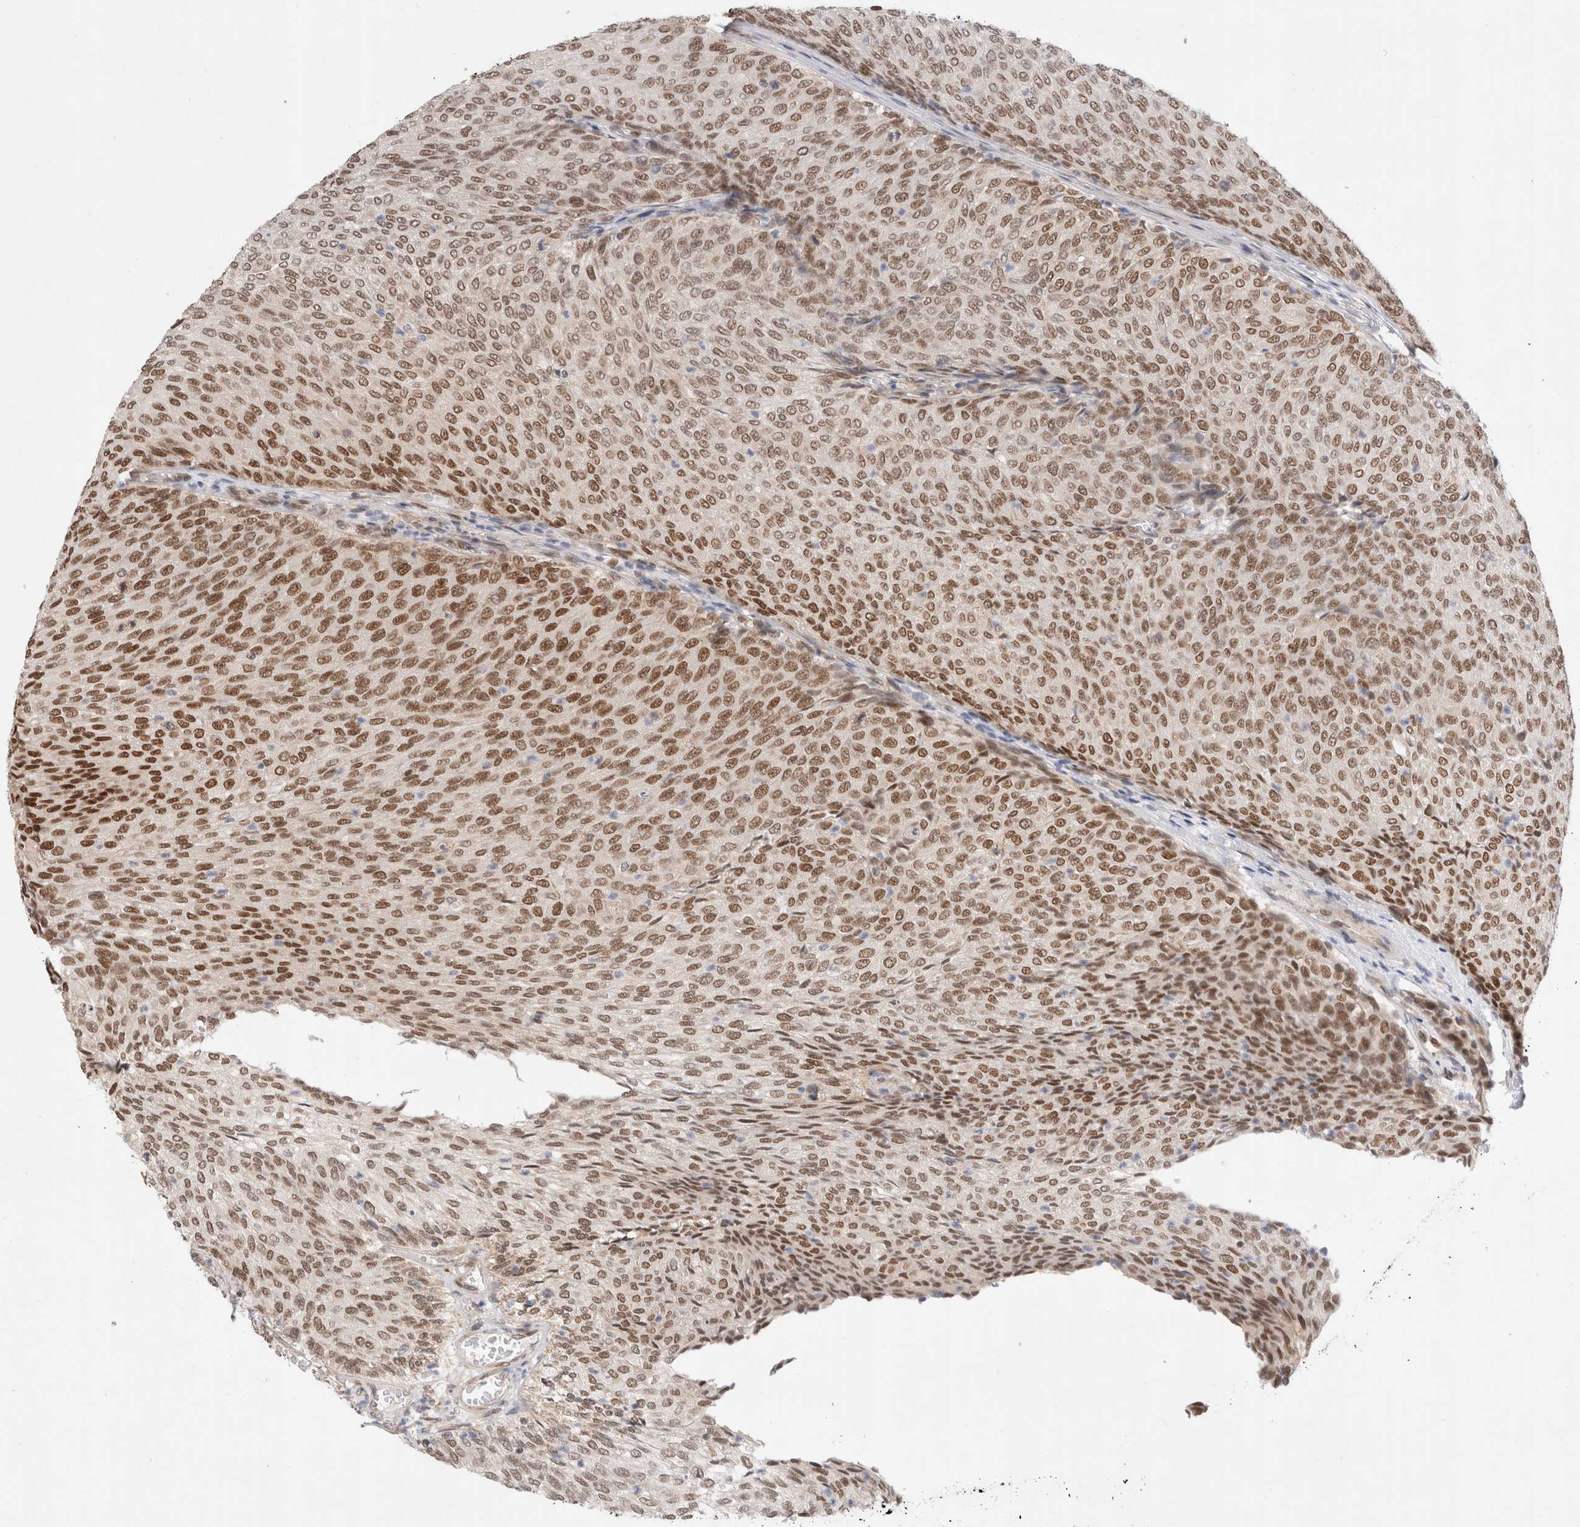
{"staining": {"intensity": "moderate", "quantity": ">75%", "location": "nuclear"}, "tissue": "urothelial cancer", "cell_type": "Tumor cells", "image_type": "cancer", "snomed": [{"axis": "morphology", "description": "Urothelial carcinoma, Low grade"}, {"axis": "topography", "description": "Urinary bladder"}], "caption": "A brown stain shows moderate nuclear staining of a protein in low-grade urothelial carcinoma tumor cells.", "gene": "GTF2I", "patient": {"sex": "female", "age": 79}}